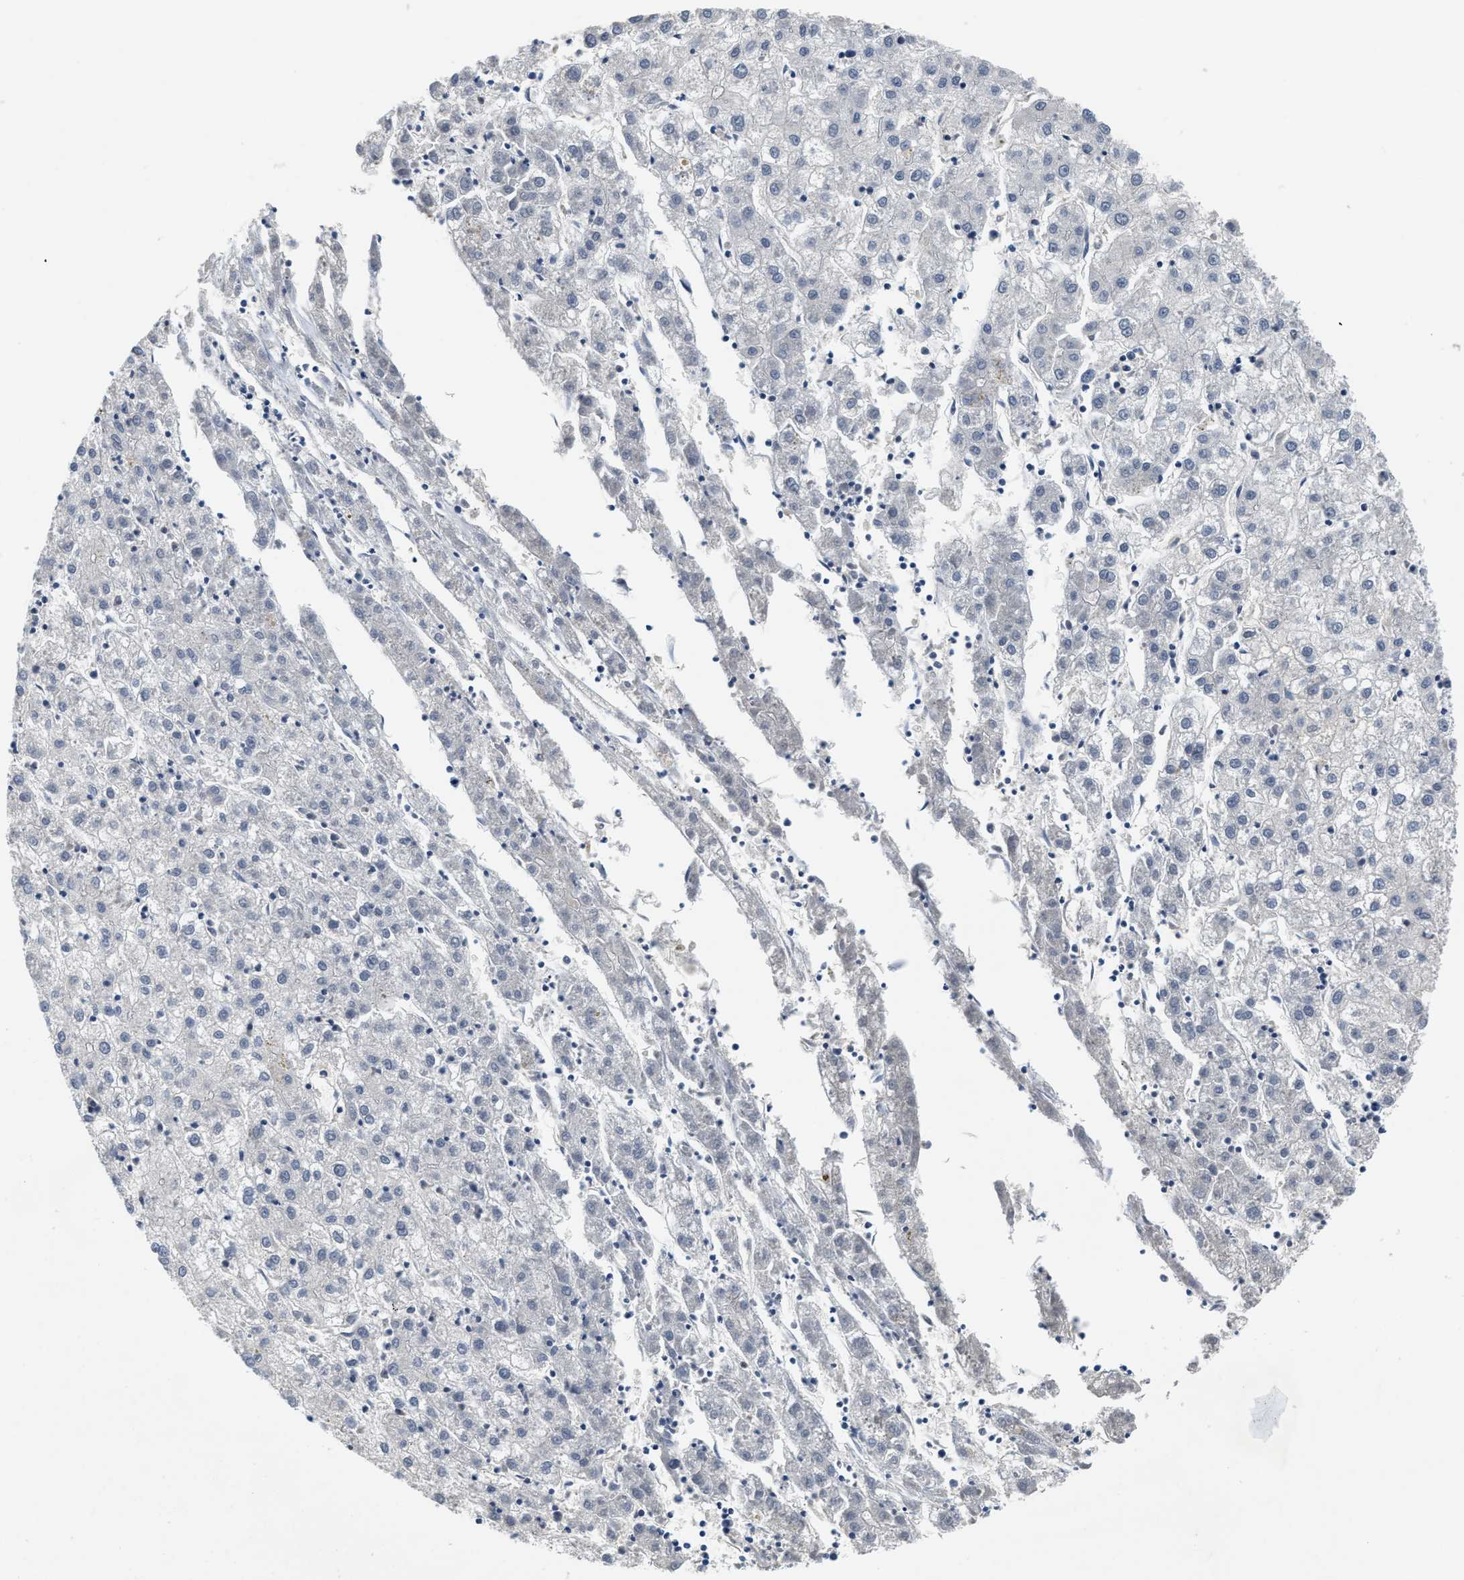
{"staining": {"intensity": "negative", "quantity": "none", "location": "none"}, "tissue": "liver cancer", "cell_type": "Tumor cells", "image_type": "cancer", "snomed": [{"axis": "morphology", "description": "Carcinoma, Hepatocellular, NOS"}, {"axis": "topography", "description": "Liver"}], "caption": "IHC micrograph of human hepatocellular carcinoma (liver) stained for a protein (brown), which exhibits no staining in tumor cells. (DAB (3,3'-diaminobenzidine) IHC with hematoxylin counter stain).", "gene": "MZF1", "patient": {"sex": "male", "age": 72}}